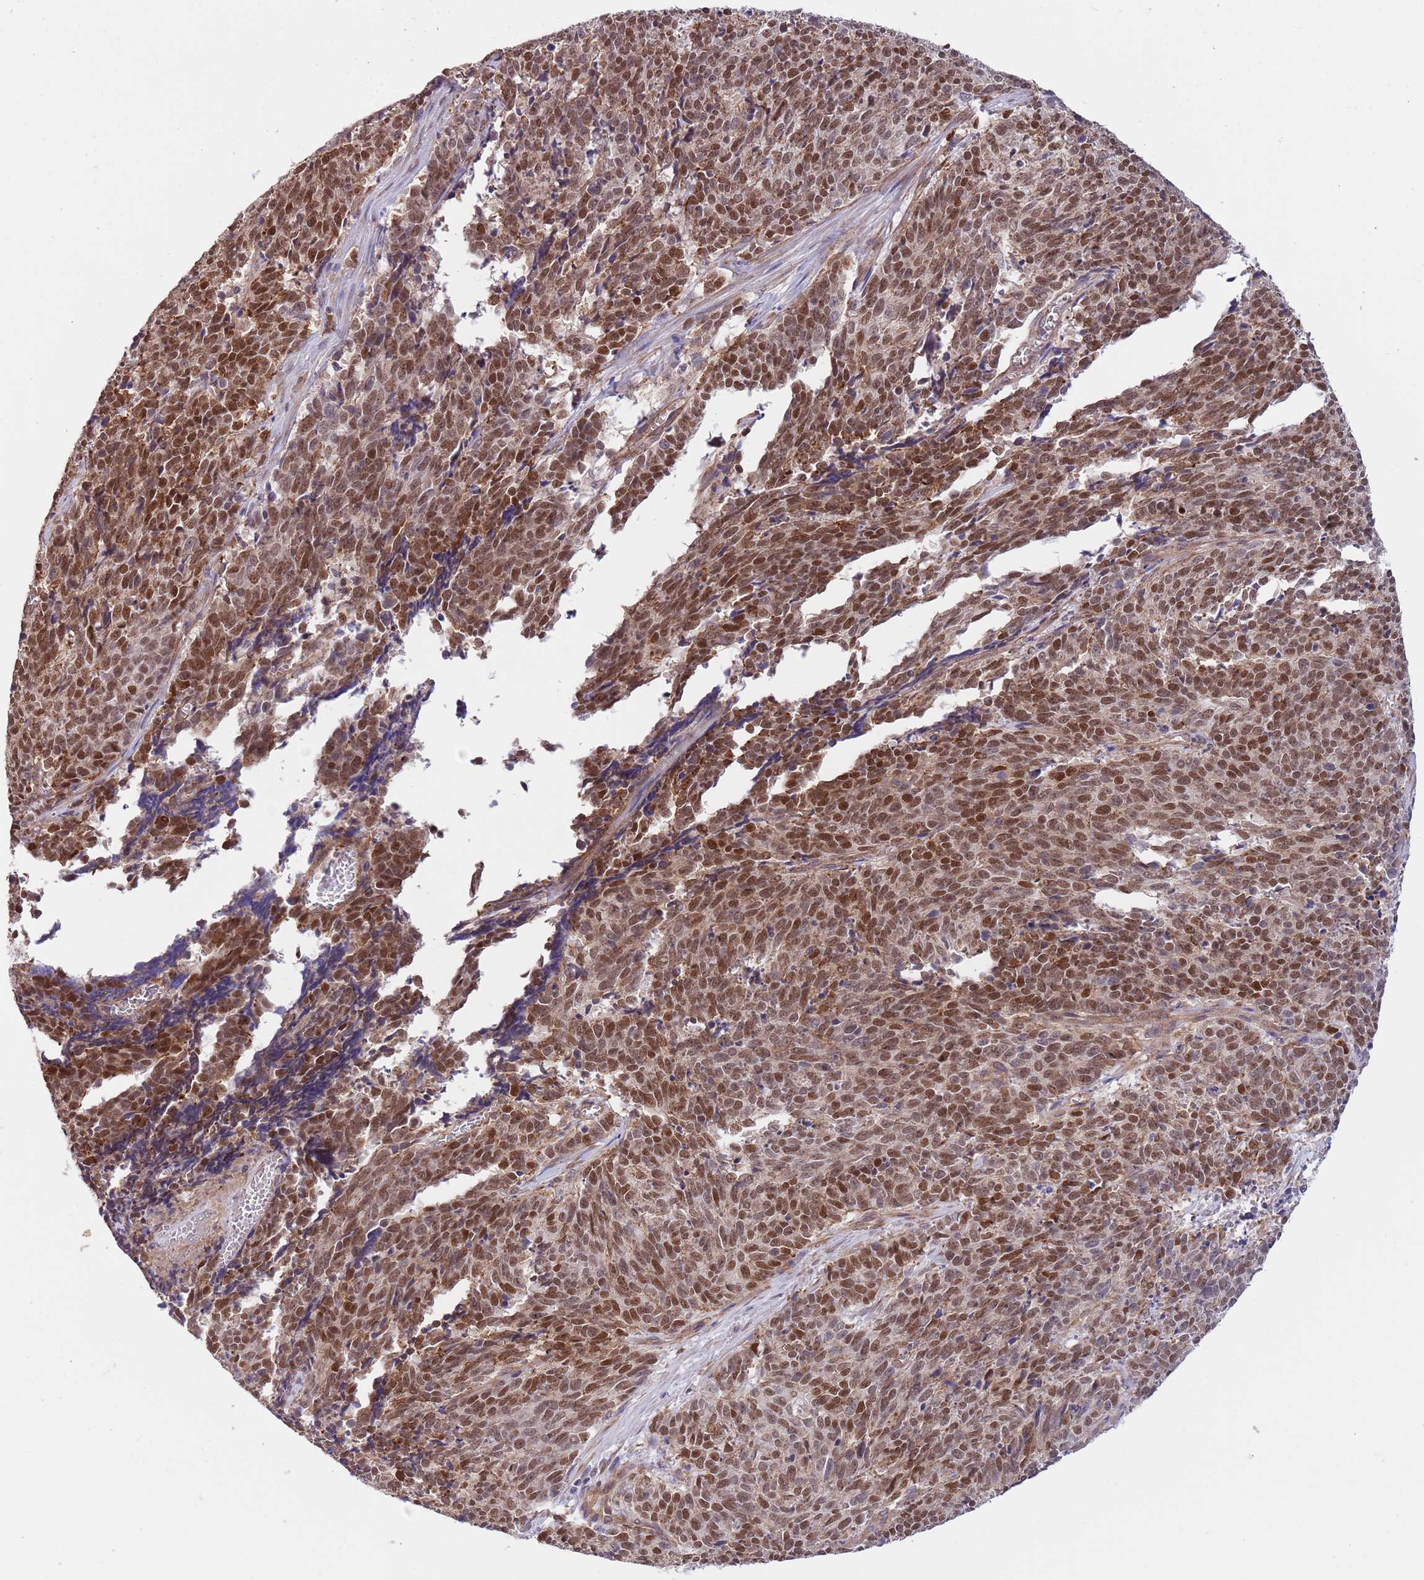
{"staining": {"intensity": "strong", "quantity": ">75%", "location": "nuclear"}, "tissue": "cervical cancer", "cell_type": "Tumor cells", "image_type": "cancer", "snomed": [{"axis": "morphology", "description": "Squamous cell carcinoma, NOS"}, {"axis": "topography", "description": "Cervix"}], "caption": "Protein expression analysis of human cervical cancer (squamous cell carcinoma) reveals strong nuclear staining in about >75% of tumor cells.", "gene": "CREBZF", "patient": {"sex": "female", "age": 29}}